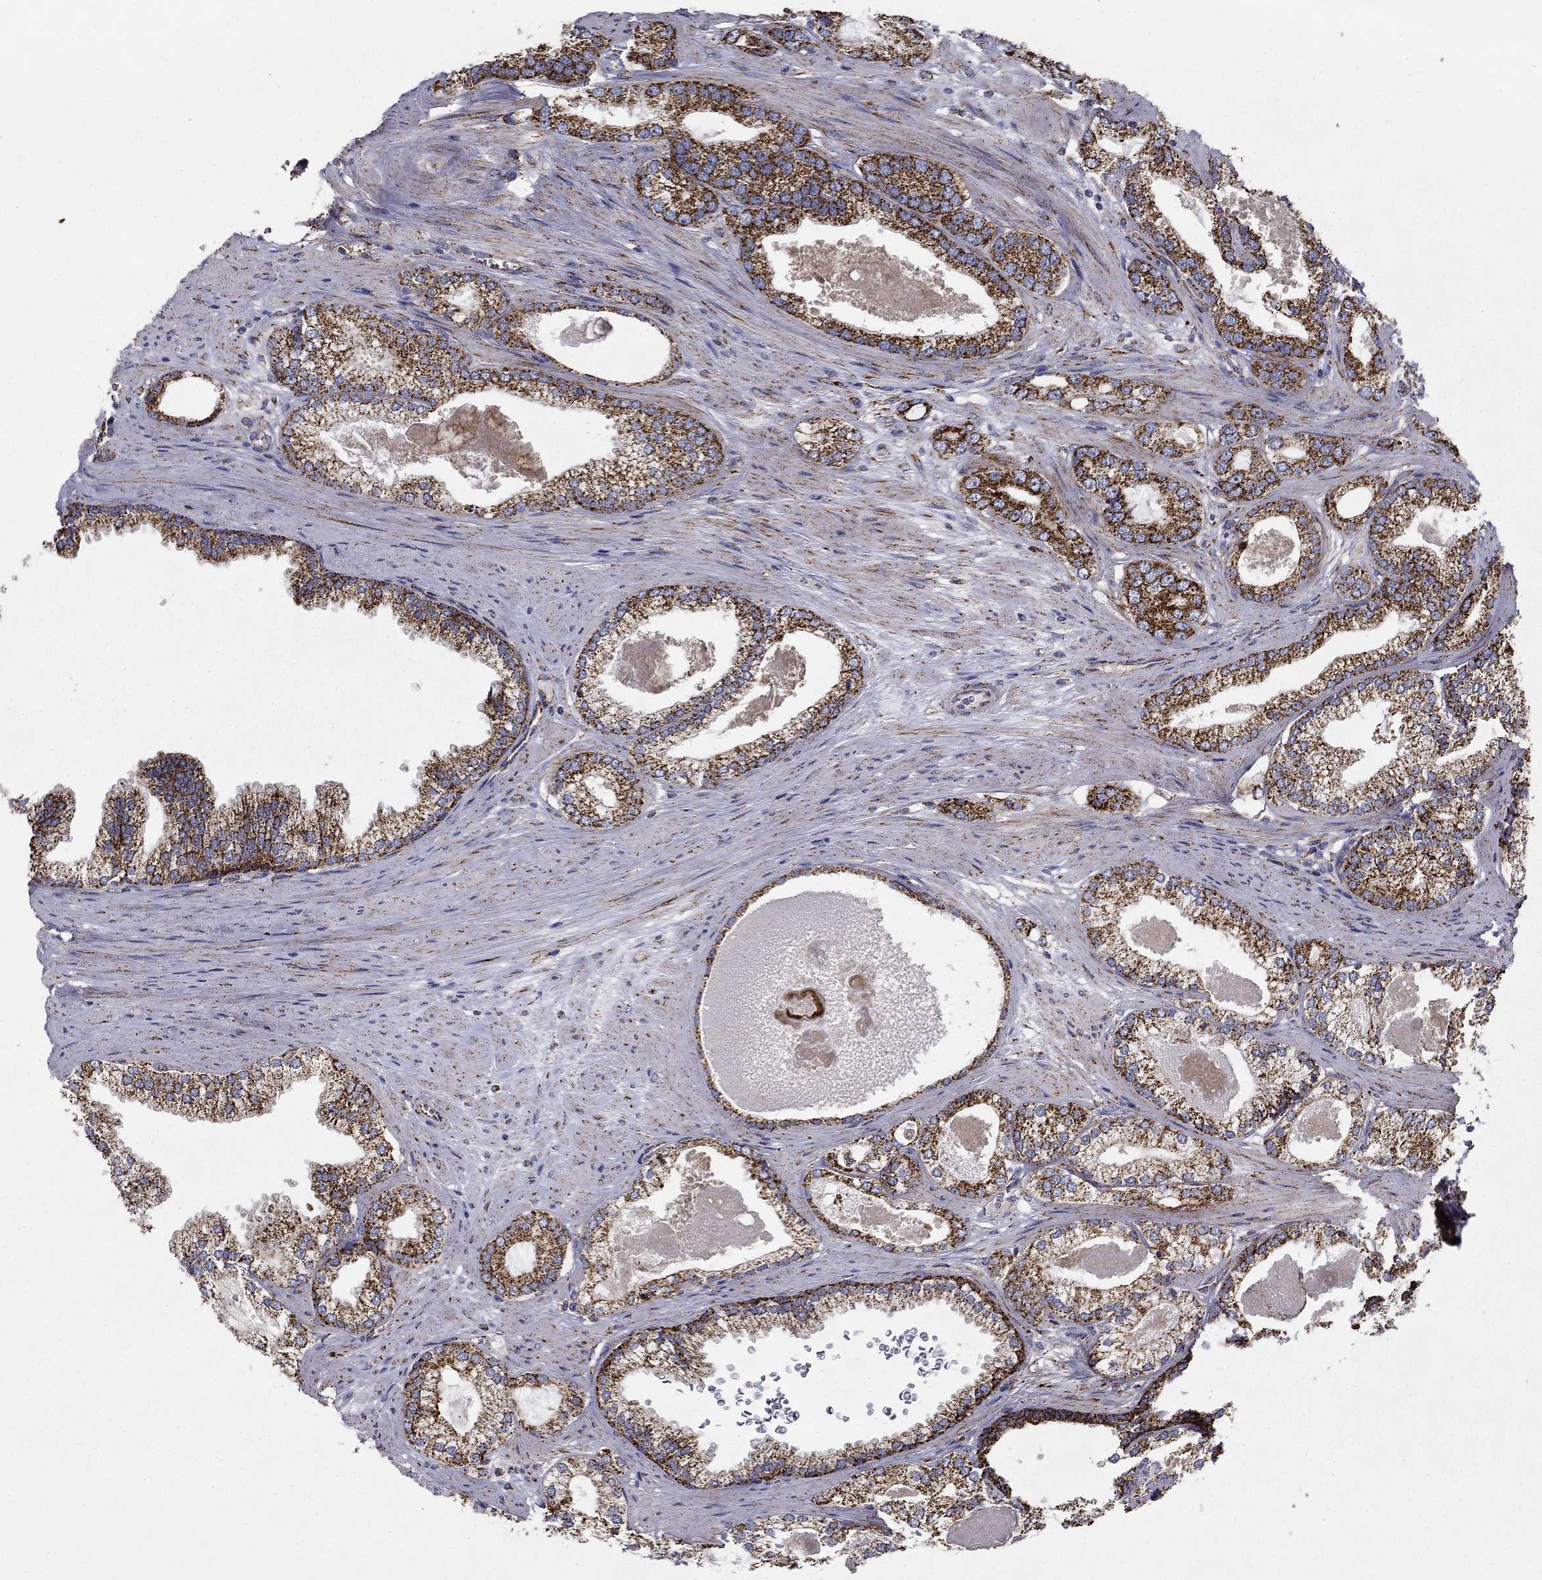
{"staining": {"intensity": "strong", "quantity": ">75%", "location": "cytoplasmic/membranous"}, "tissue": "prostate cancer", "cell_type": "Tumor cells", "image_type": "cancer", "snomed": [{"axis": "morphology", "description": "Adenocarcinoma, High grade"}, {"axis": "topography", "description": "Prostate and seminal vesicle, NOS"}], "caption": "A high amount of strong cytoplasmic/membranous expression is present in about >75% of tumor cells in prostate high-grade adenocarcinoma tissue.", "gene": "GCSH", "patient": {"sex": "male", "age": 62}}